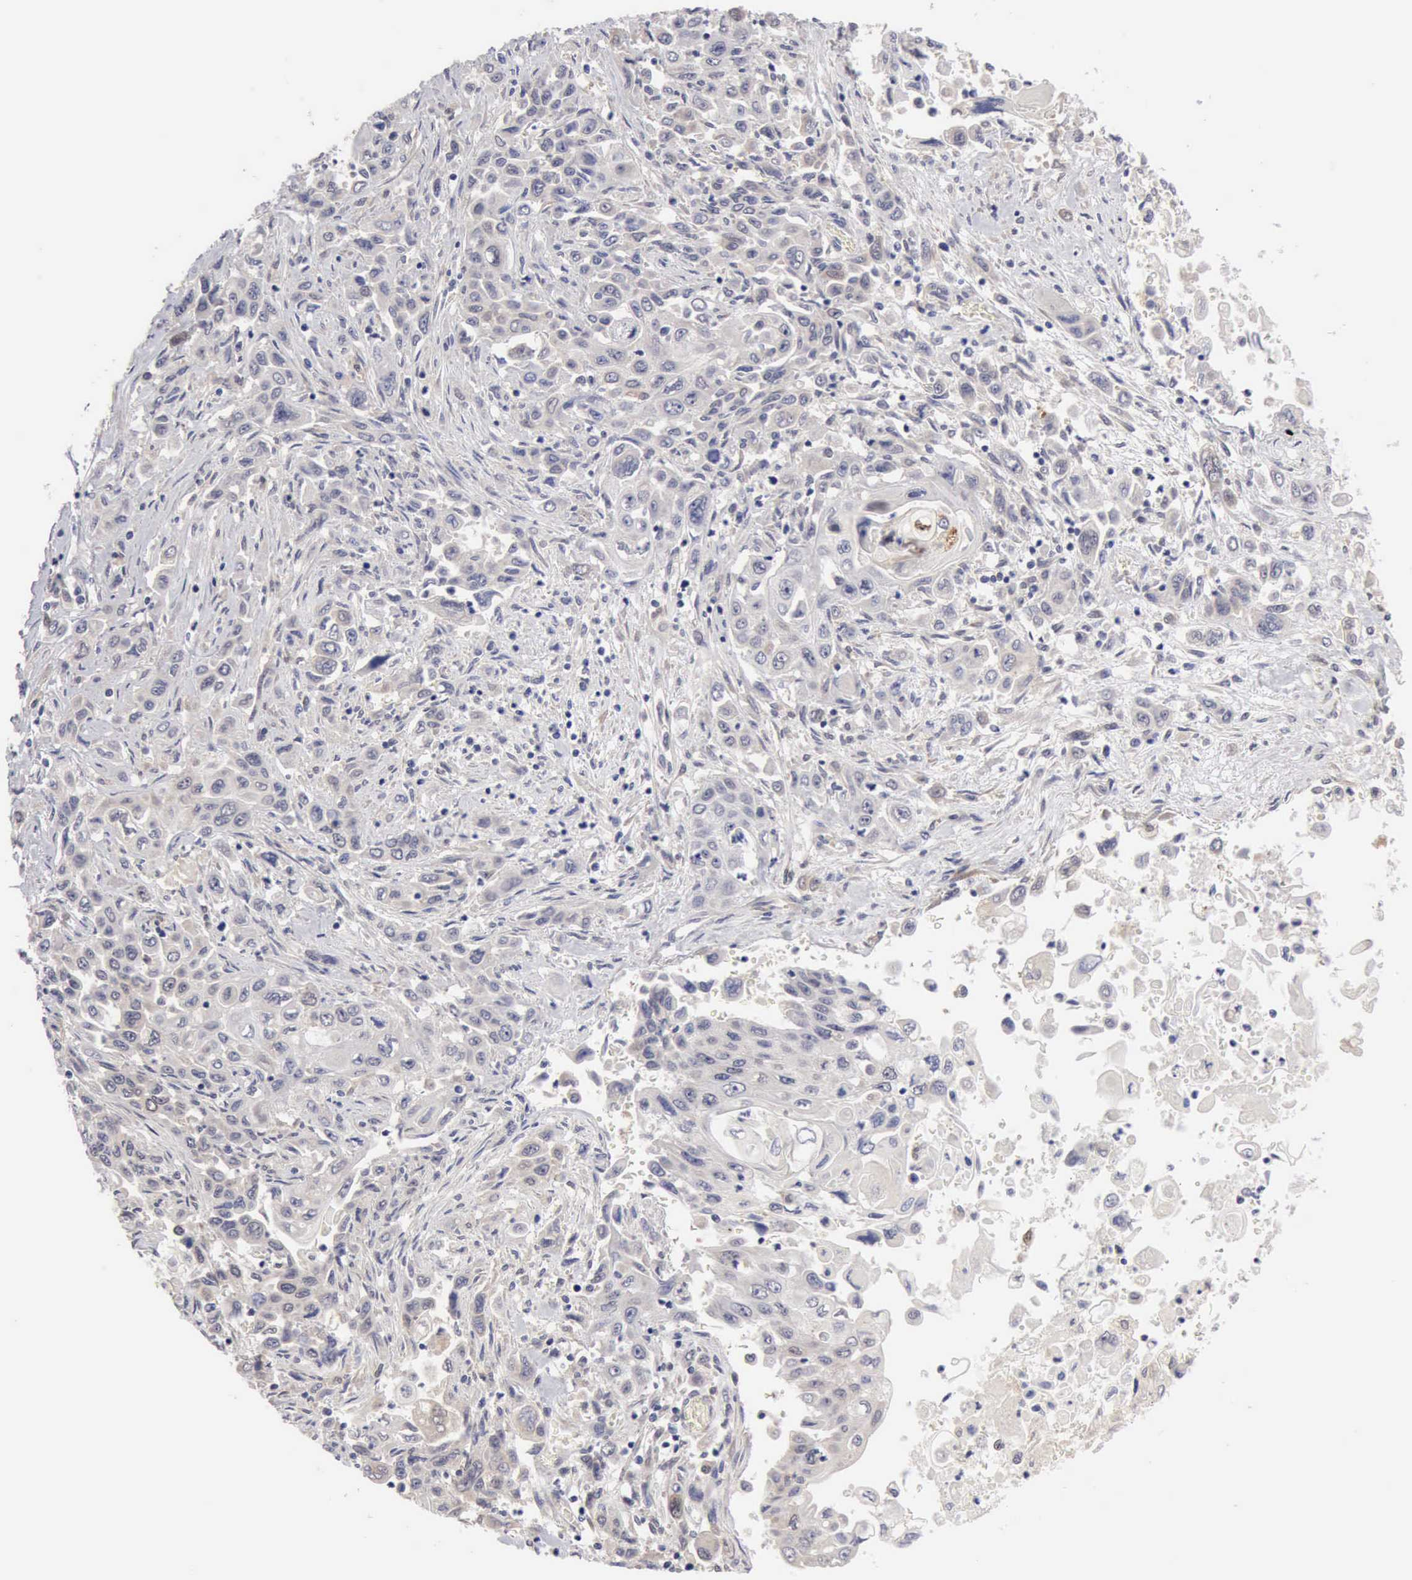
{"staining": {"intensity": "negative", "quantity": "none", "location": "none"}, "tissue": "pancreatic cancer", "cell_type": "Tumor cells", "image_type": "cancer", "snomed": [{"axis": "morphology", "description": "Adenocarcinoma, NOS"}, {"axis": "topography", "description": "Pancreas"}], "caption": "Tumor cells show no significant expression in pancreatic cancer (adenocarcinoma).", "gene": "PTGR2", "patient": {"sex": "male", "age": 70}}